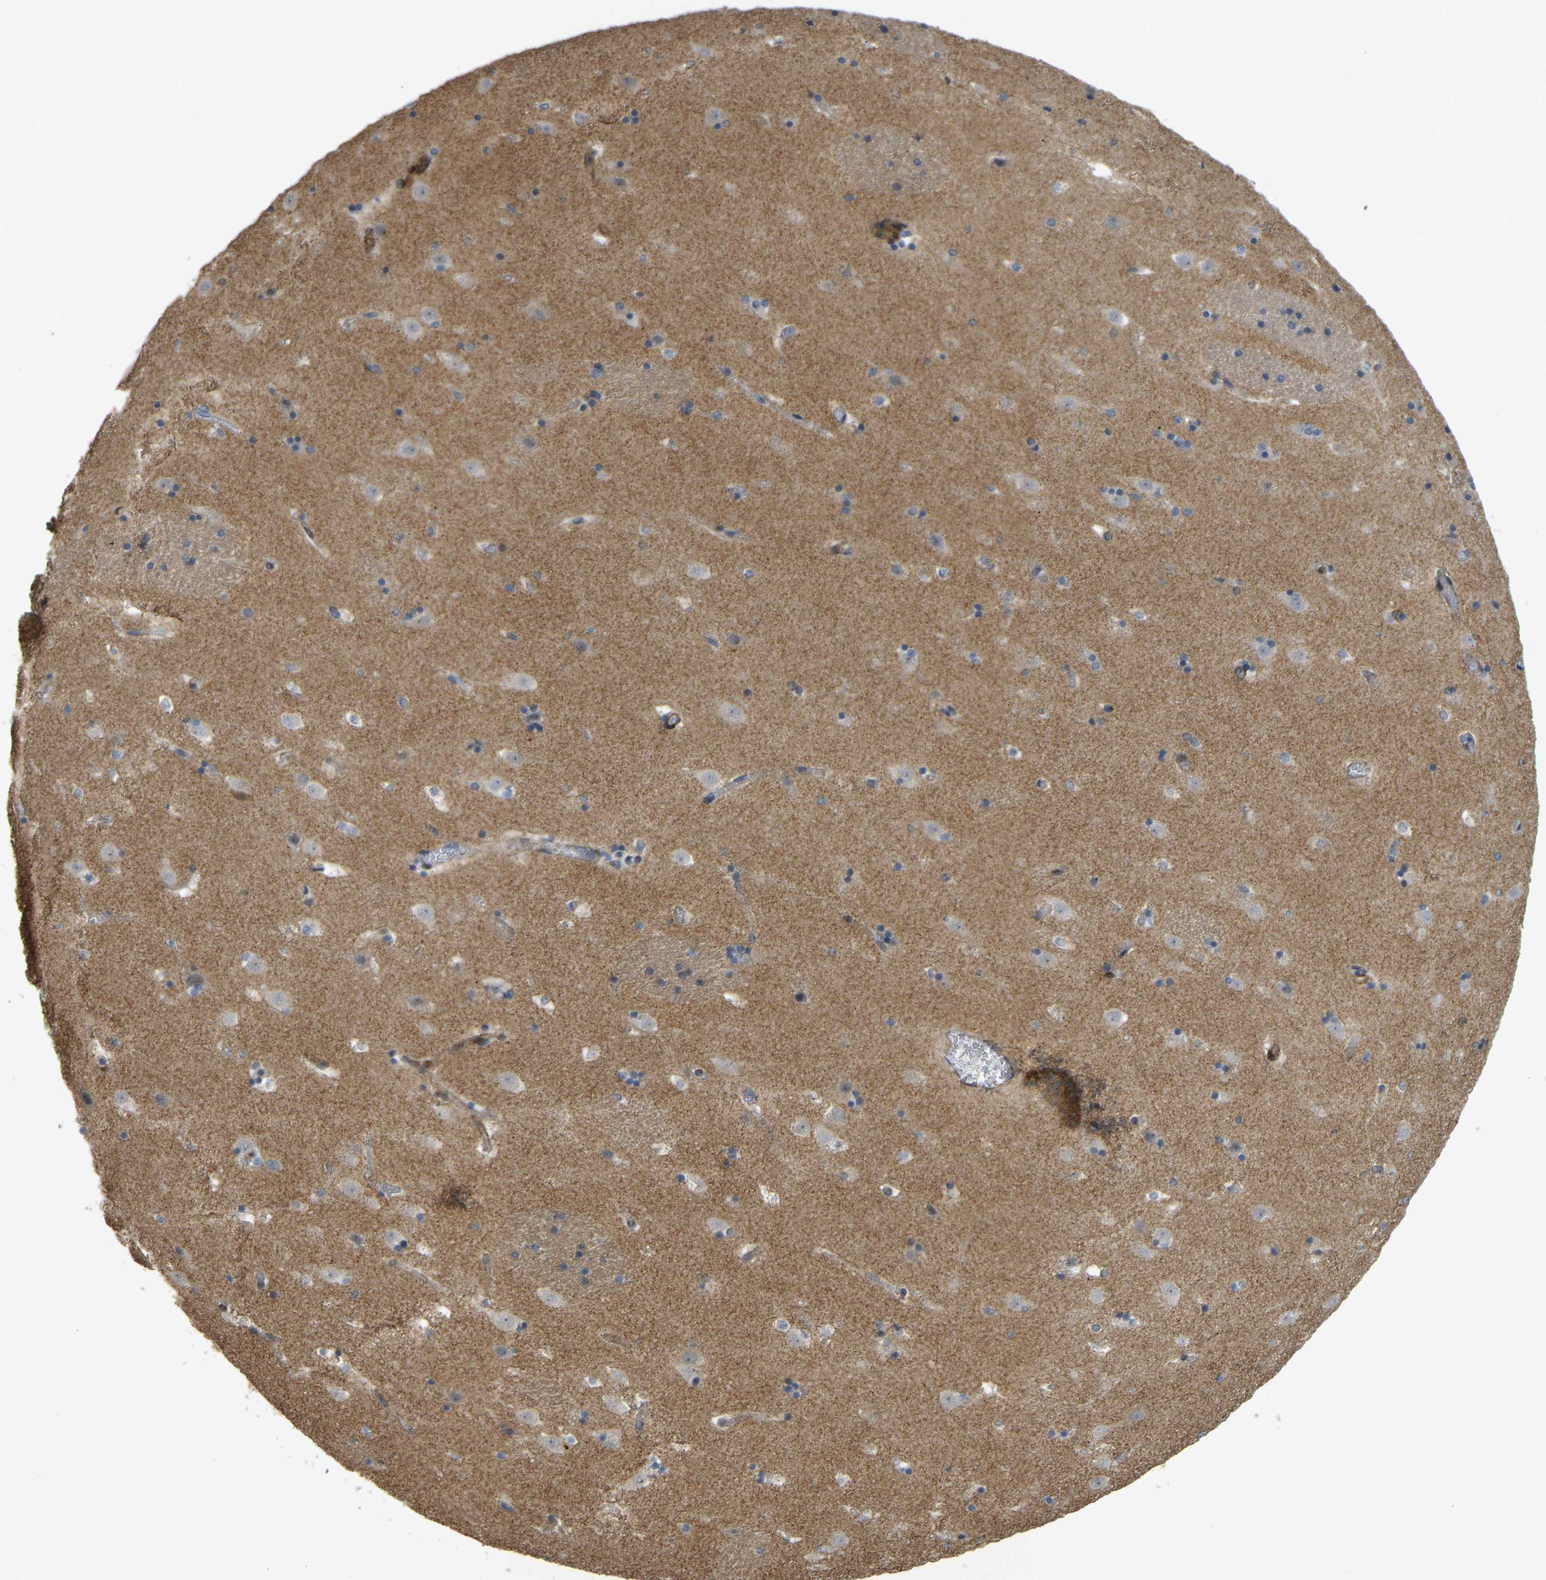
{"staining": {"intensity": "moderate", "quantity": "<25%", "location": "cytoplasmic/membranous"}, "tissue": "caudate", "cell_type": "Glial cells", "image_type": "normal", "snomed": [{"axis": "morphology", "description": "Normal tissue, NOS"}, {"axis": "topography", "description": "Lateral ventricle wall"}], "caption": "This photomicrograph displays IHC staining of unremarkable caudate, with low moderate cytoplasmic/membranous expression in approximately <25% of glial cells.", "gene": "KIAA1671", "patient": {"sex": "male", "age": 45}}